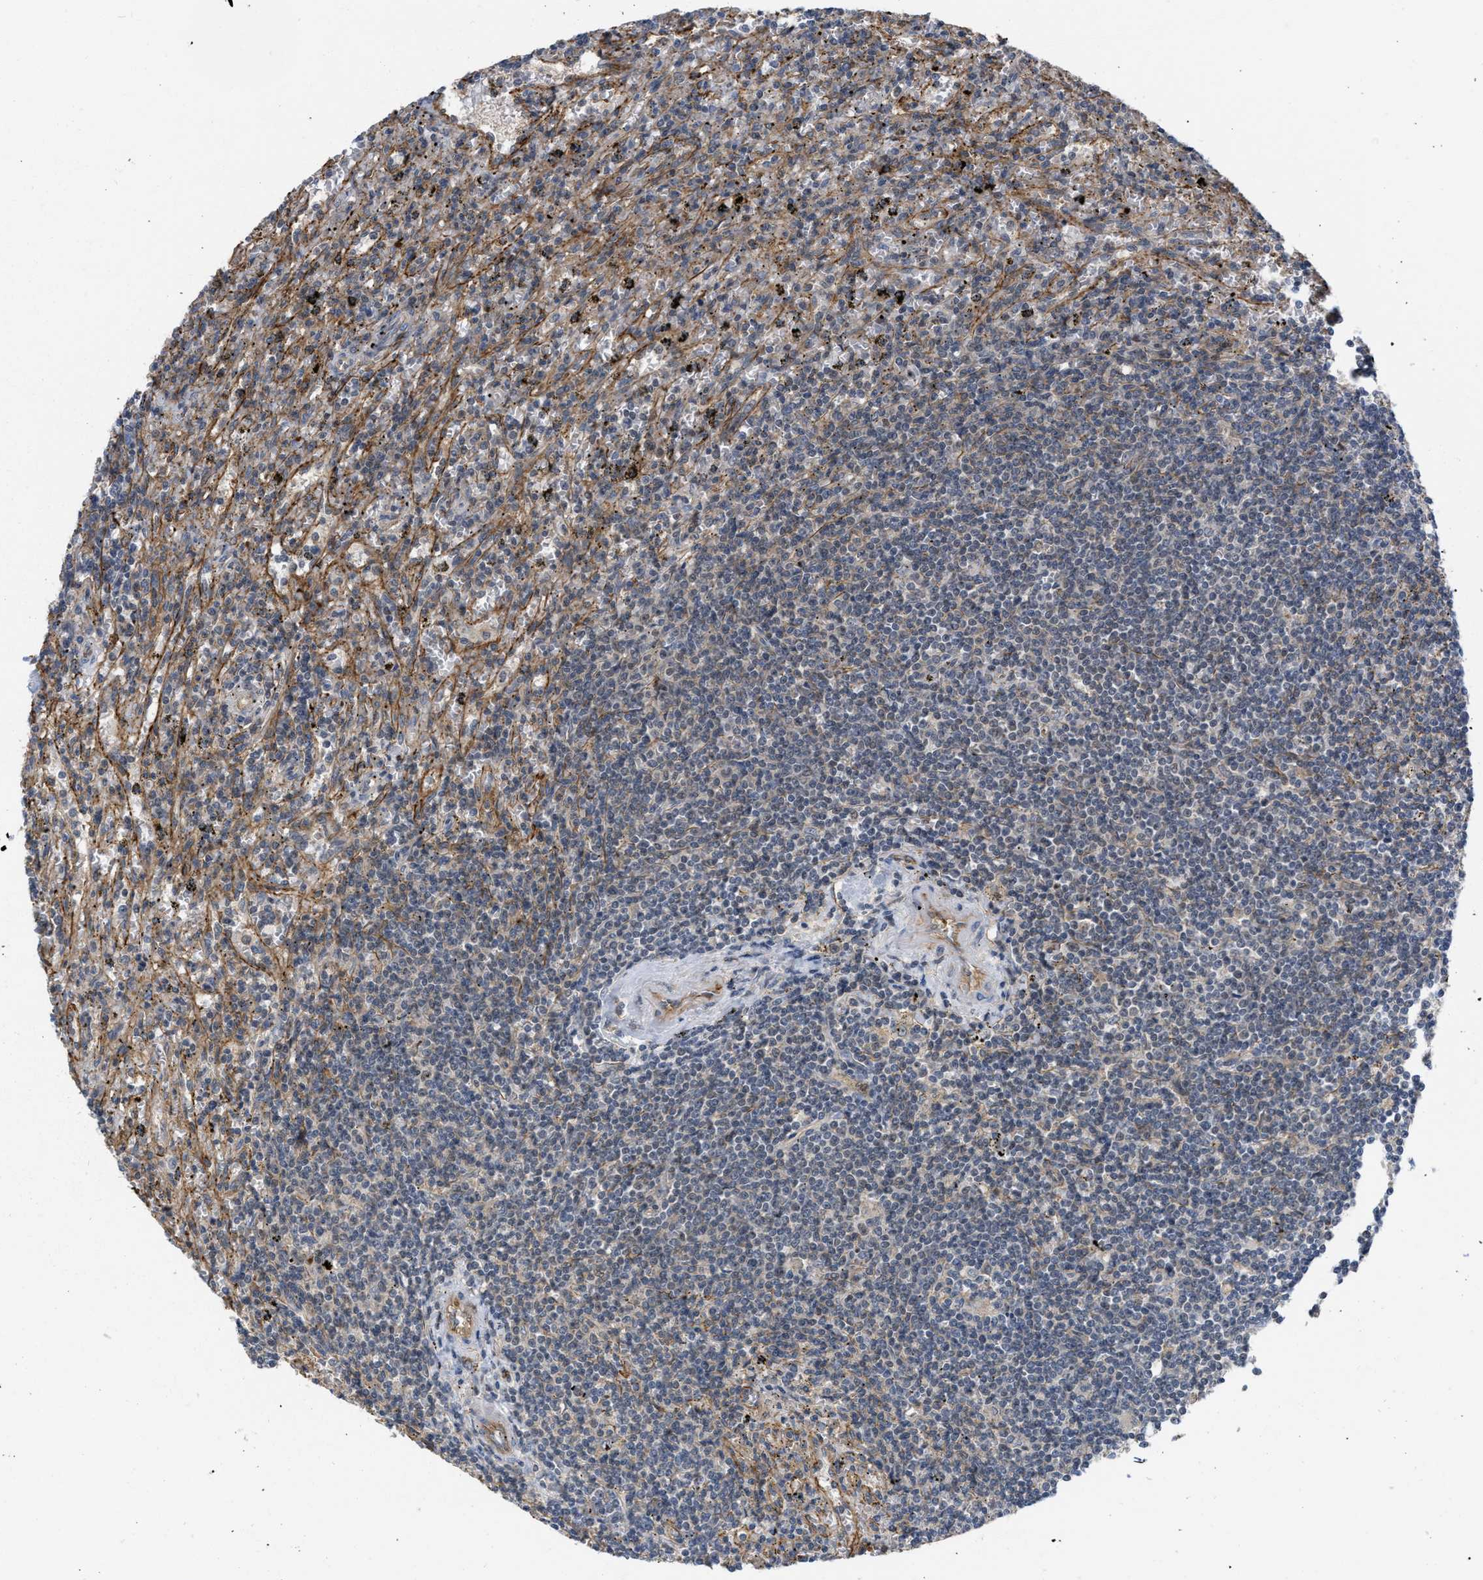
{"staining": {"intensity": "weak", "quantity": "<25%", "location": "cytoplasmic/membranous"}, "tissue": "lymphoma", "cell_type": "Tumor cells", "image_type": "cancer", "snomed": [{"axis": "morphology", "description": "Malignant lymphoma, non-Hodgkin's type, Low grade"}, {"axis": "topography", "description": "Spleen"}], "caption": "Human lymphoma stained for a protein using immunohistochemistry displays no expression in tumor cells.", "gene": "NAPEPLD", "patient": {"sex": "male", "age": 76}}